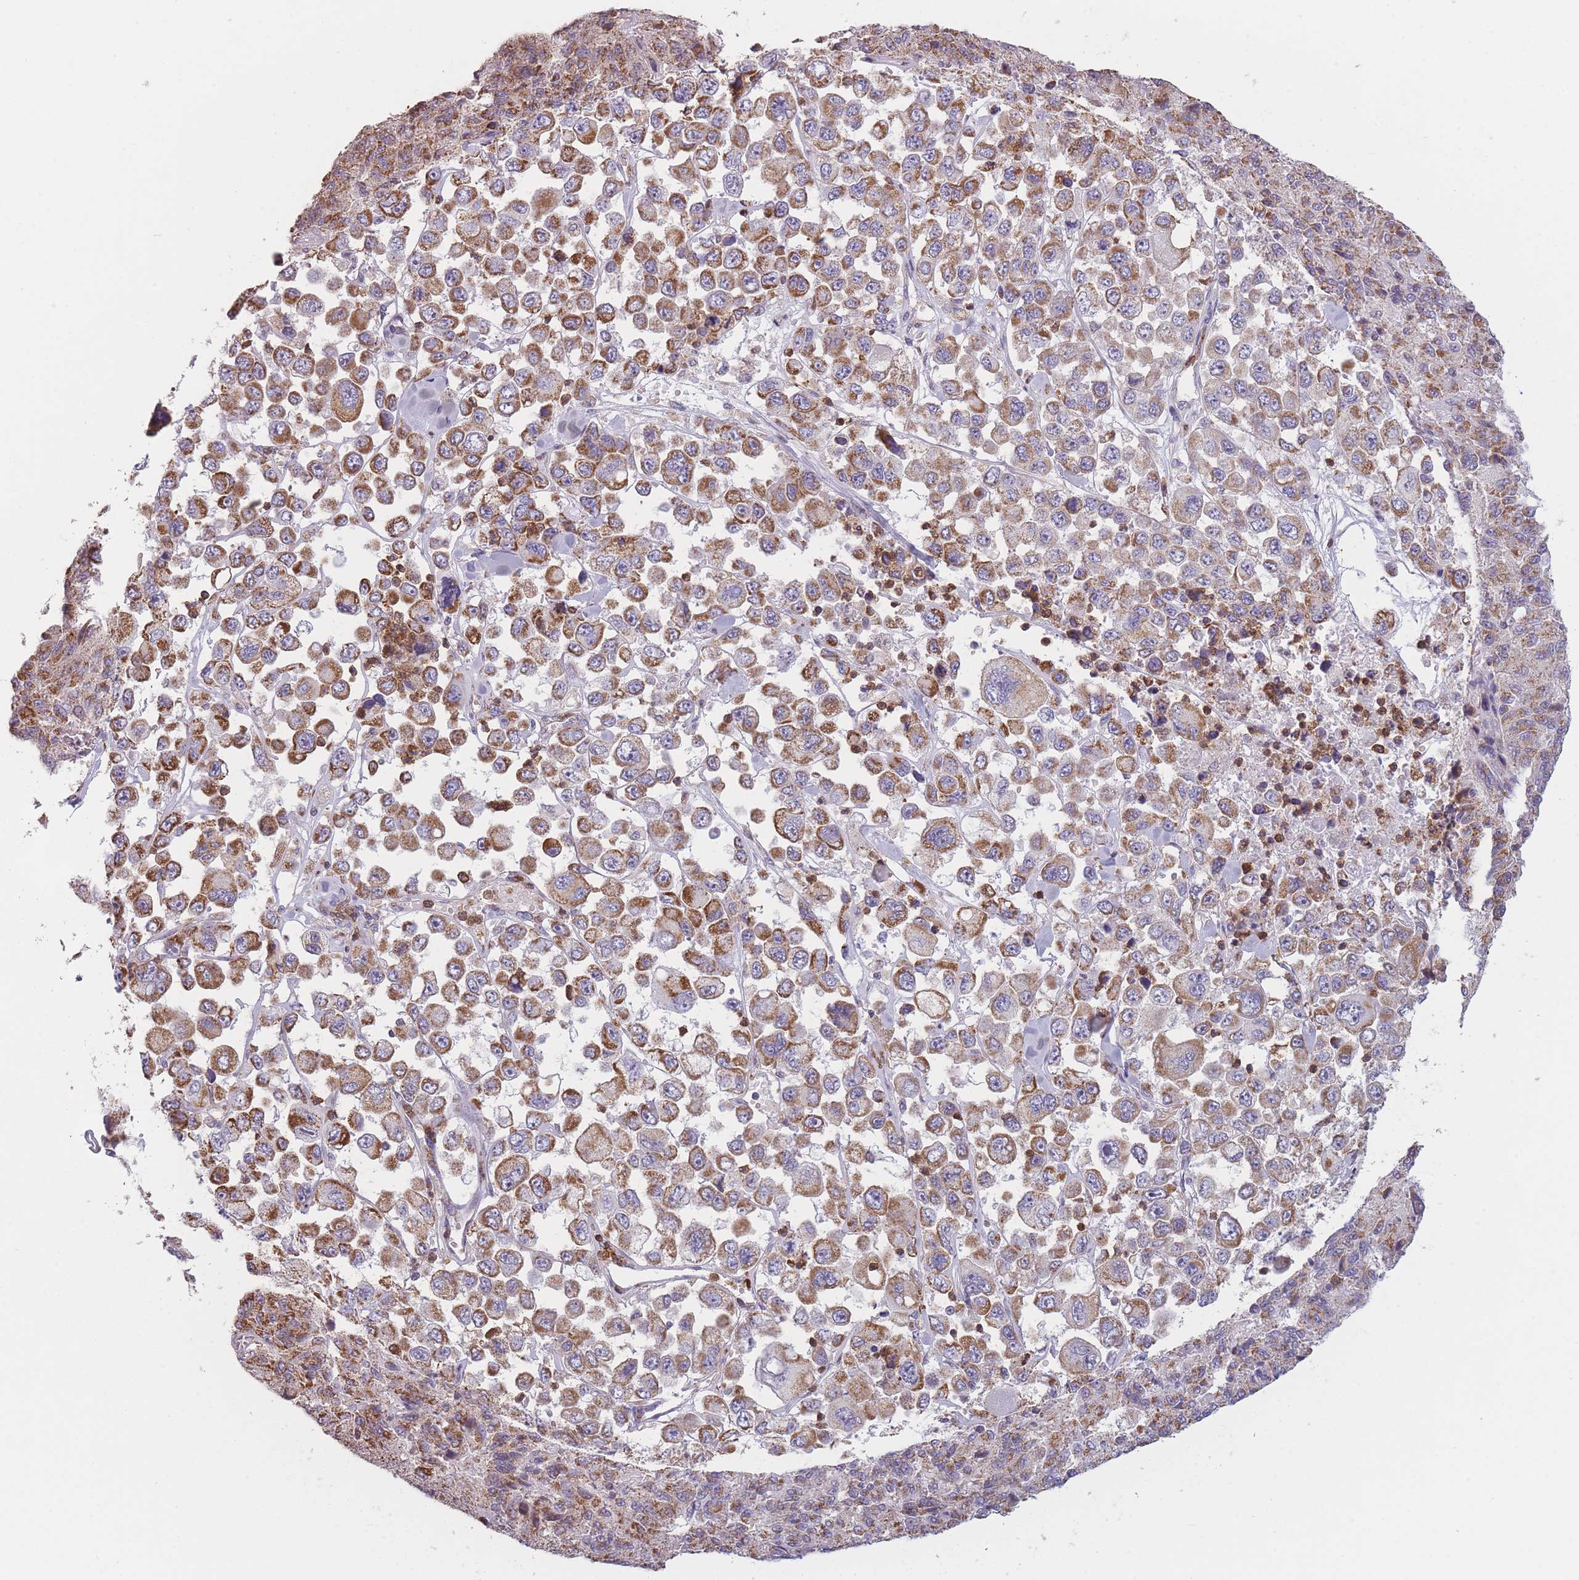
{"staining": {"intensity": "moderate", "quantity": ">75%", "location": "cytoplasmic/membranous"}, "tissue": "melanoma", "cell_type": "Tumor cells", "image_type": "cancer", "snomed": [{"axis": "morphology", "description": "Malignant melanoma, Metastatic site"}, {"axis": "topography", "description": "Lymph node"}], "caption": "A medium amount of moderate cytoplasmic/membranous staining is appreciated in about >75% of tumor cells in melanoma tissue.", "gene": "PRAM1", "patient": {"sex": "female", "age": 54}}